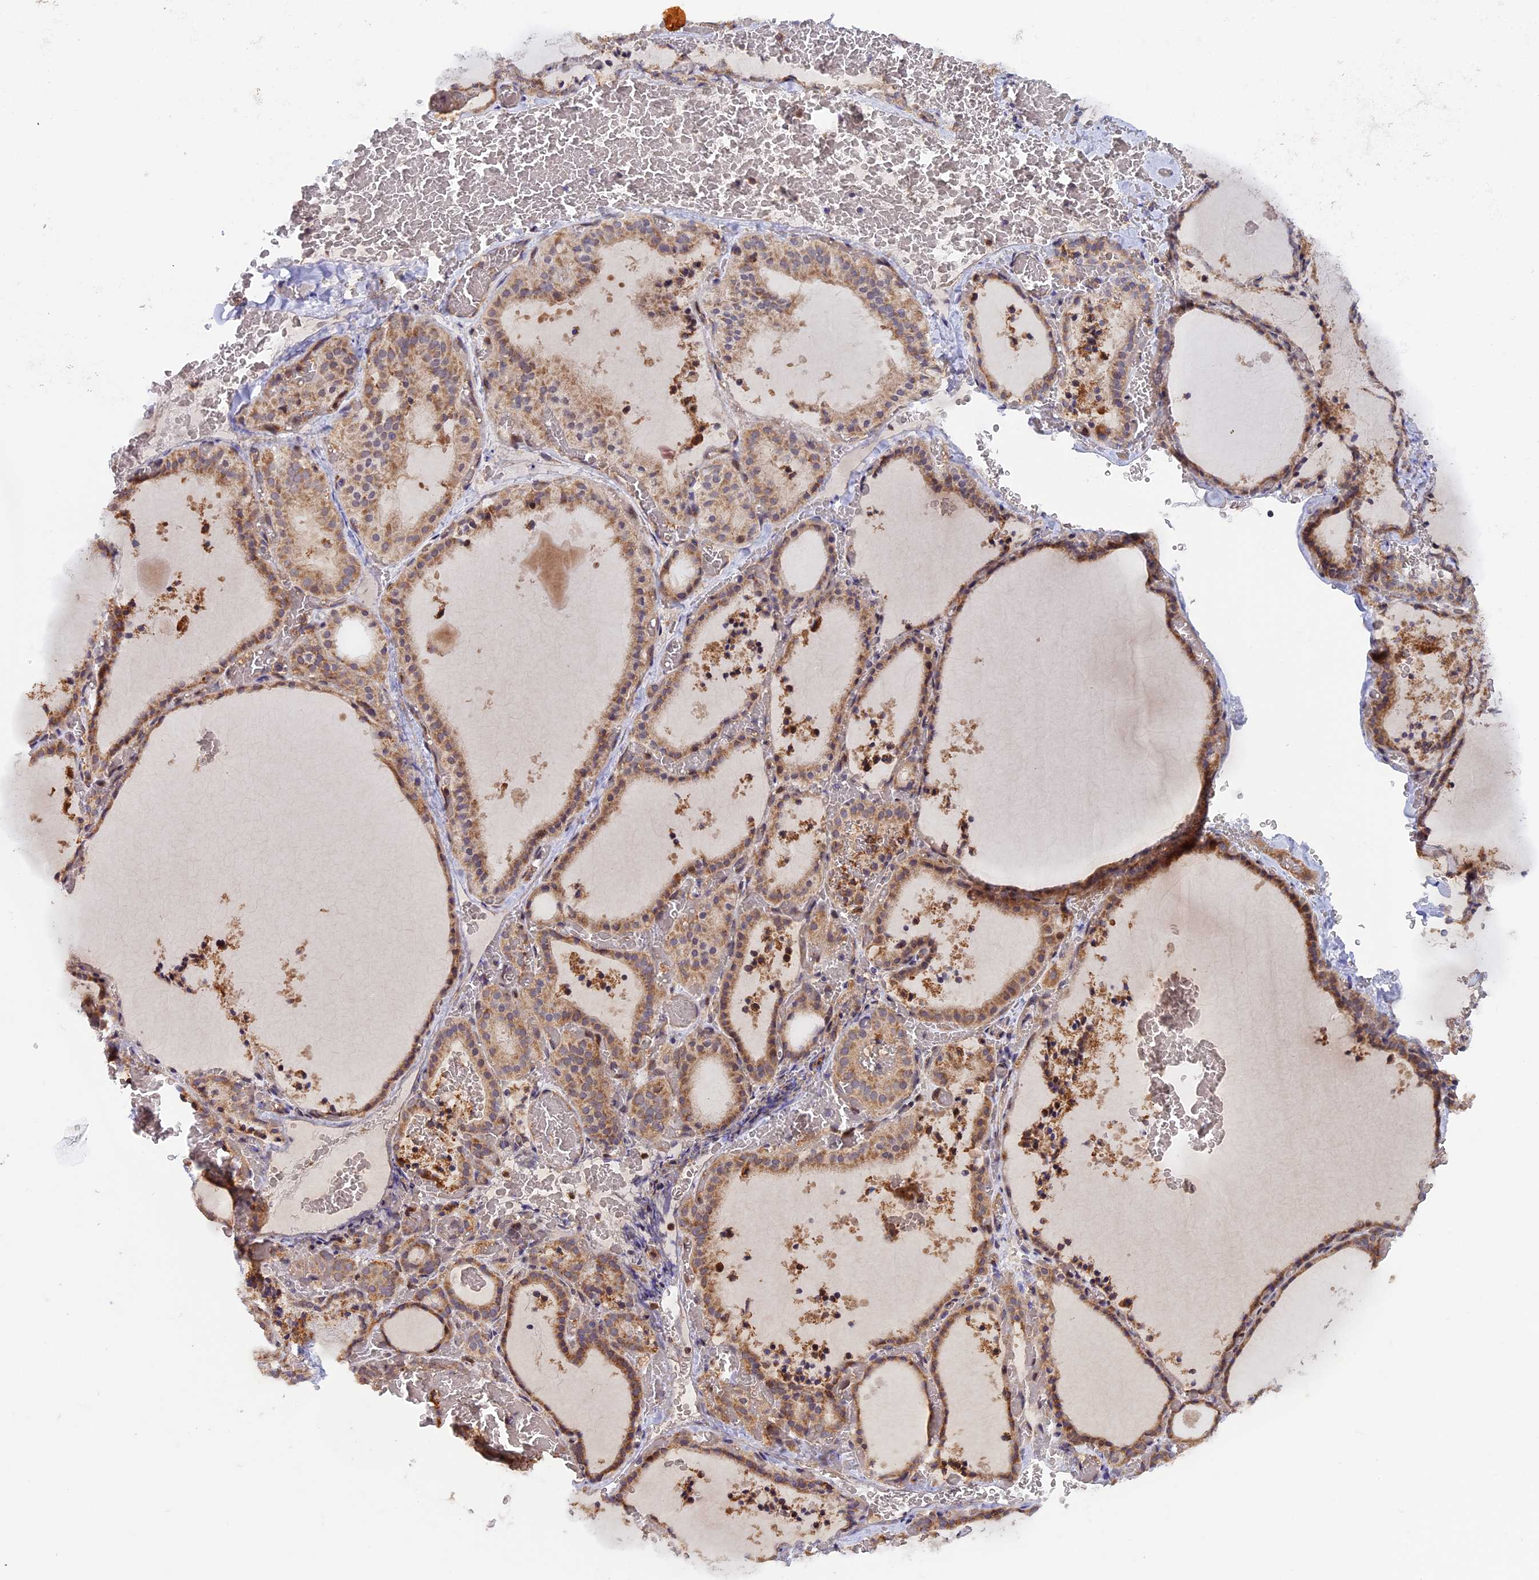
{"staining": {"intensity": "moderate", "quantity": ">75%", "location": "cytoplasmic/membranous"}, "tissue": "thyroid gland", "cell_type": "Glandular cells", "image_type": "normal", "snomed": [{"axis": "morphology", "description": "Normal tissue, NOS"}, {"axis": "topography", "description": "Thyroid gland"}], "caption": "Protein staining of benign thyroid gland displays moderate cytoplasmic/membranous expression in about >75% of glandular cells.", "gene": "FERMT1", "patient": {"sex": "female", "age": 39}}